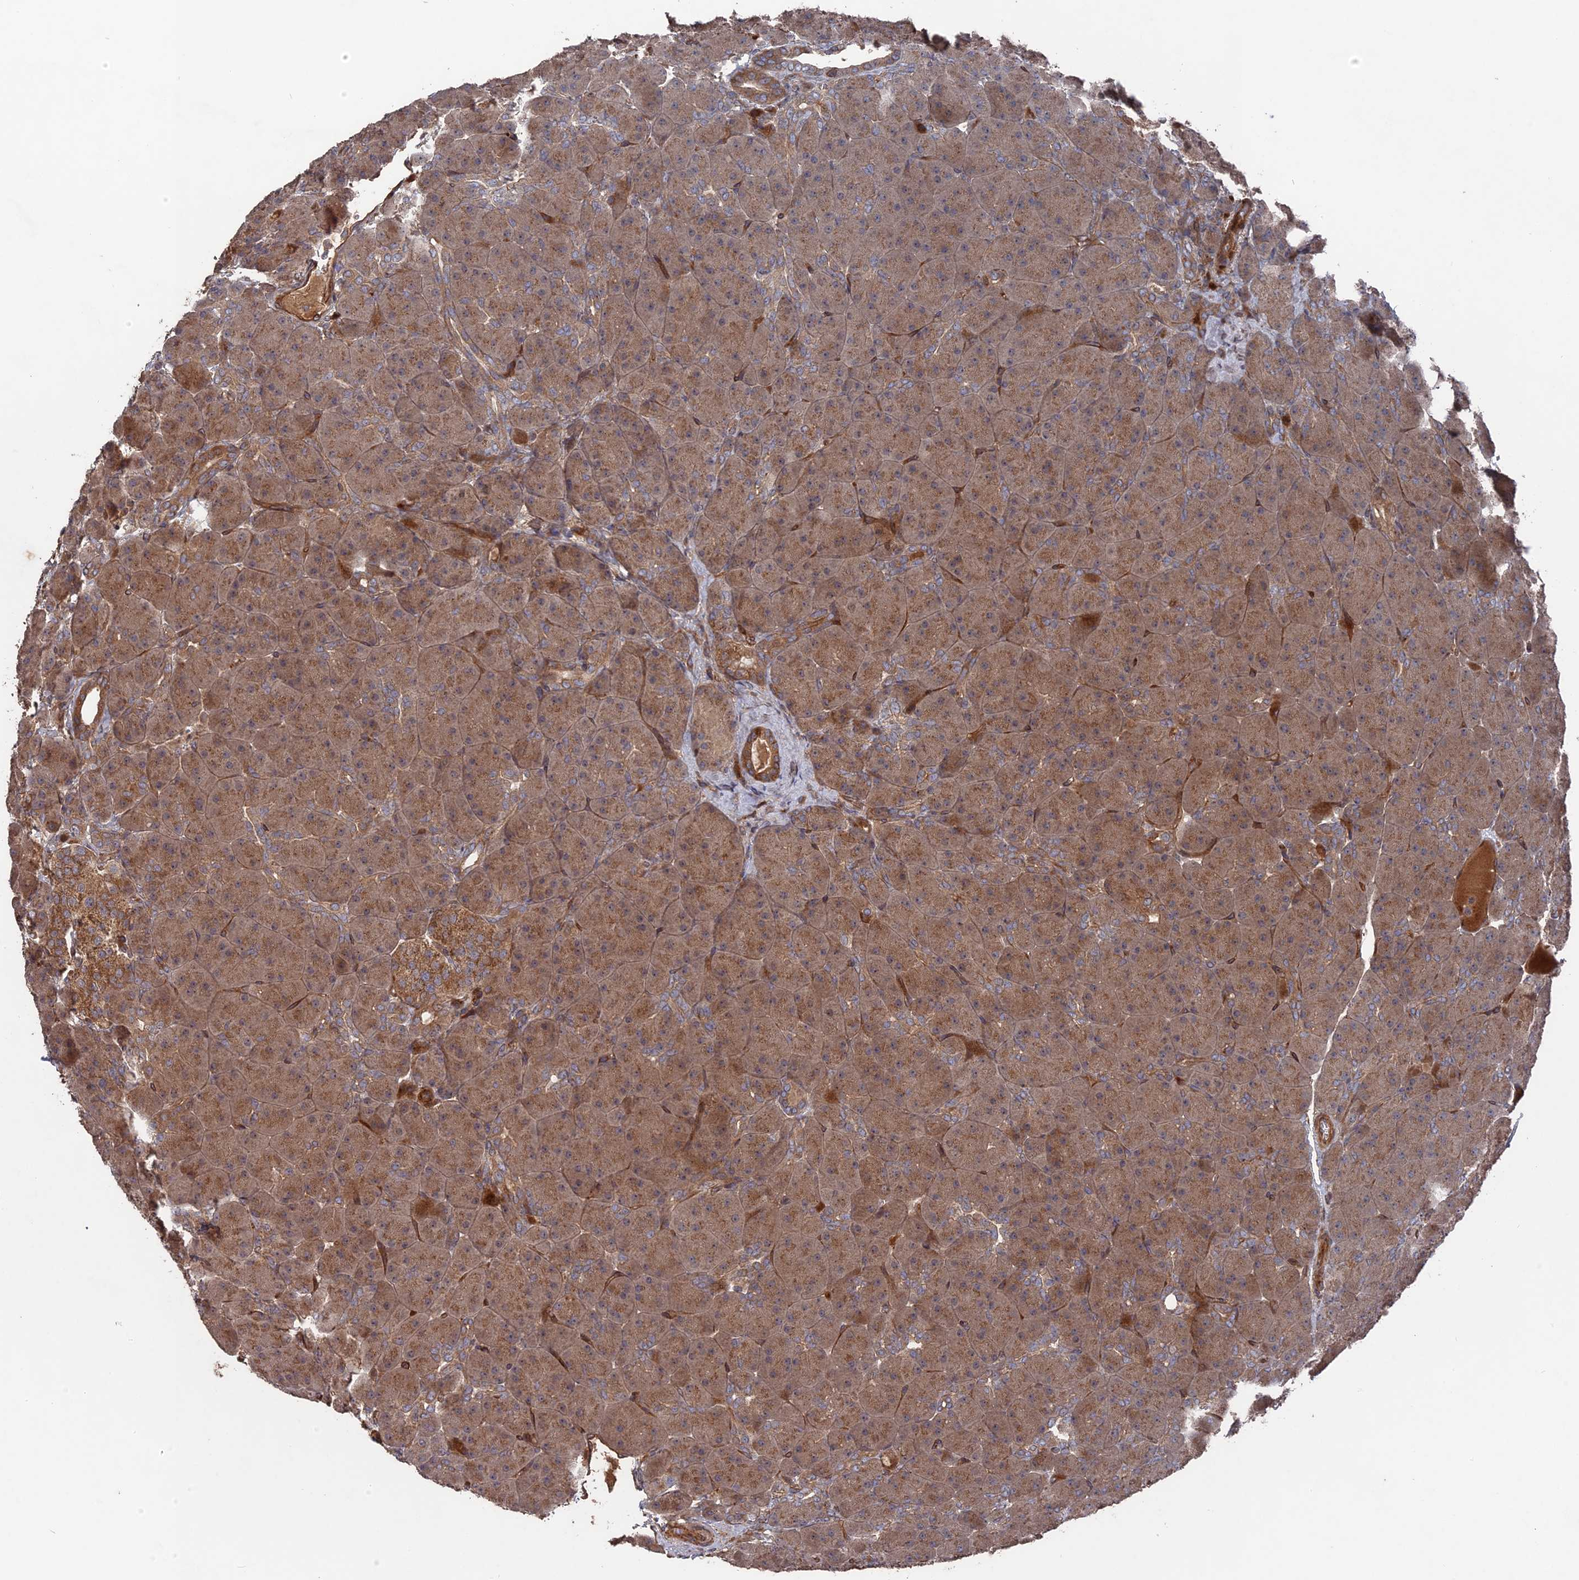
{"staining": {"intensity": "moderate", "quantity": ">75%", "location": "cytoplasmic/membranous"}, "tissue": "pancreas", "cell_type": "Exocrine glandular cells", "image_type": "normal", "snomed": [{"axis": "morphology", "description": "Normal tissue, NOS"}, {"axis": "topography", "description": "Pancreas"}], "caption": "A histopathology image of human pancreas stained for a protein reveals moderate cytoplasmic/membranous brown staining in exocrine glandular cells.", "gene": "DEF8", "patient": {"sex": "male", "age": 66}}